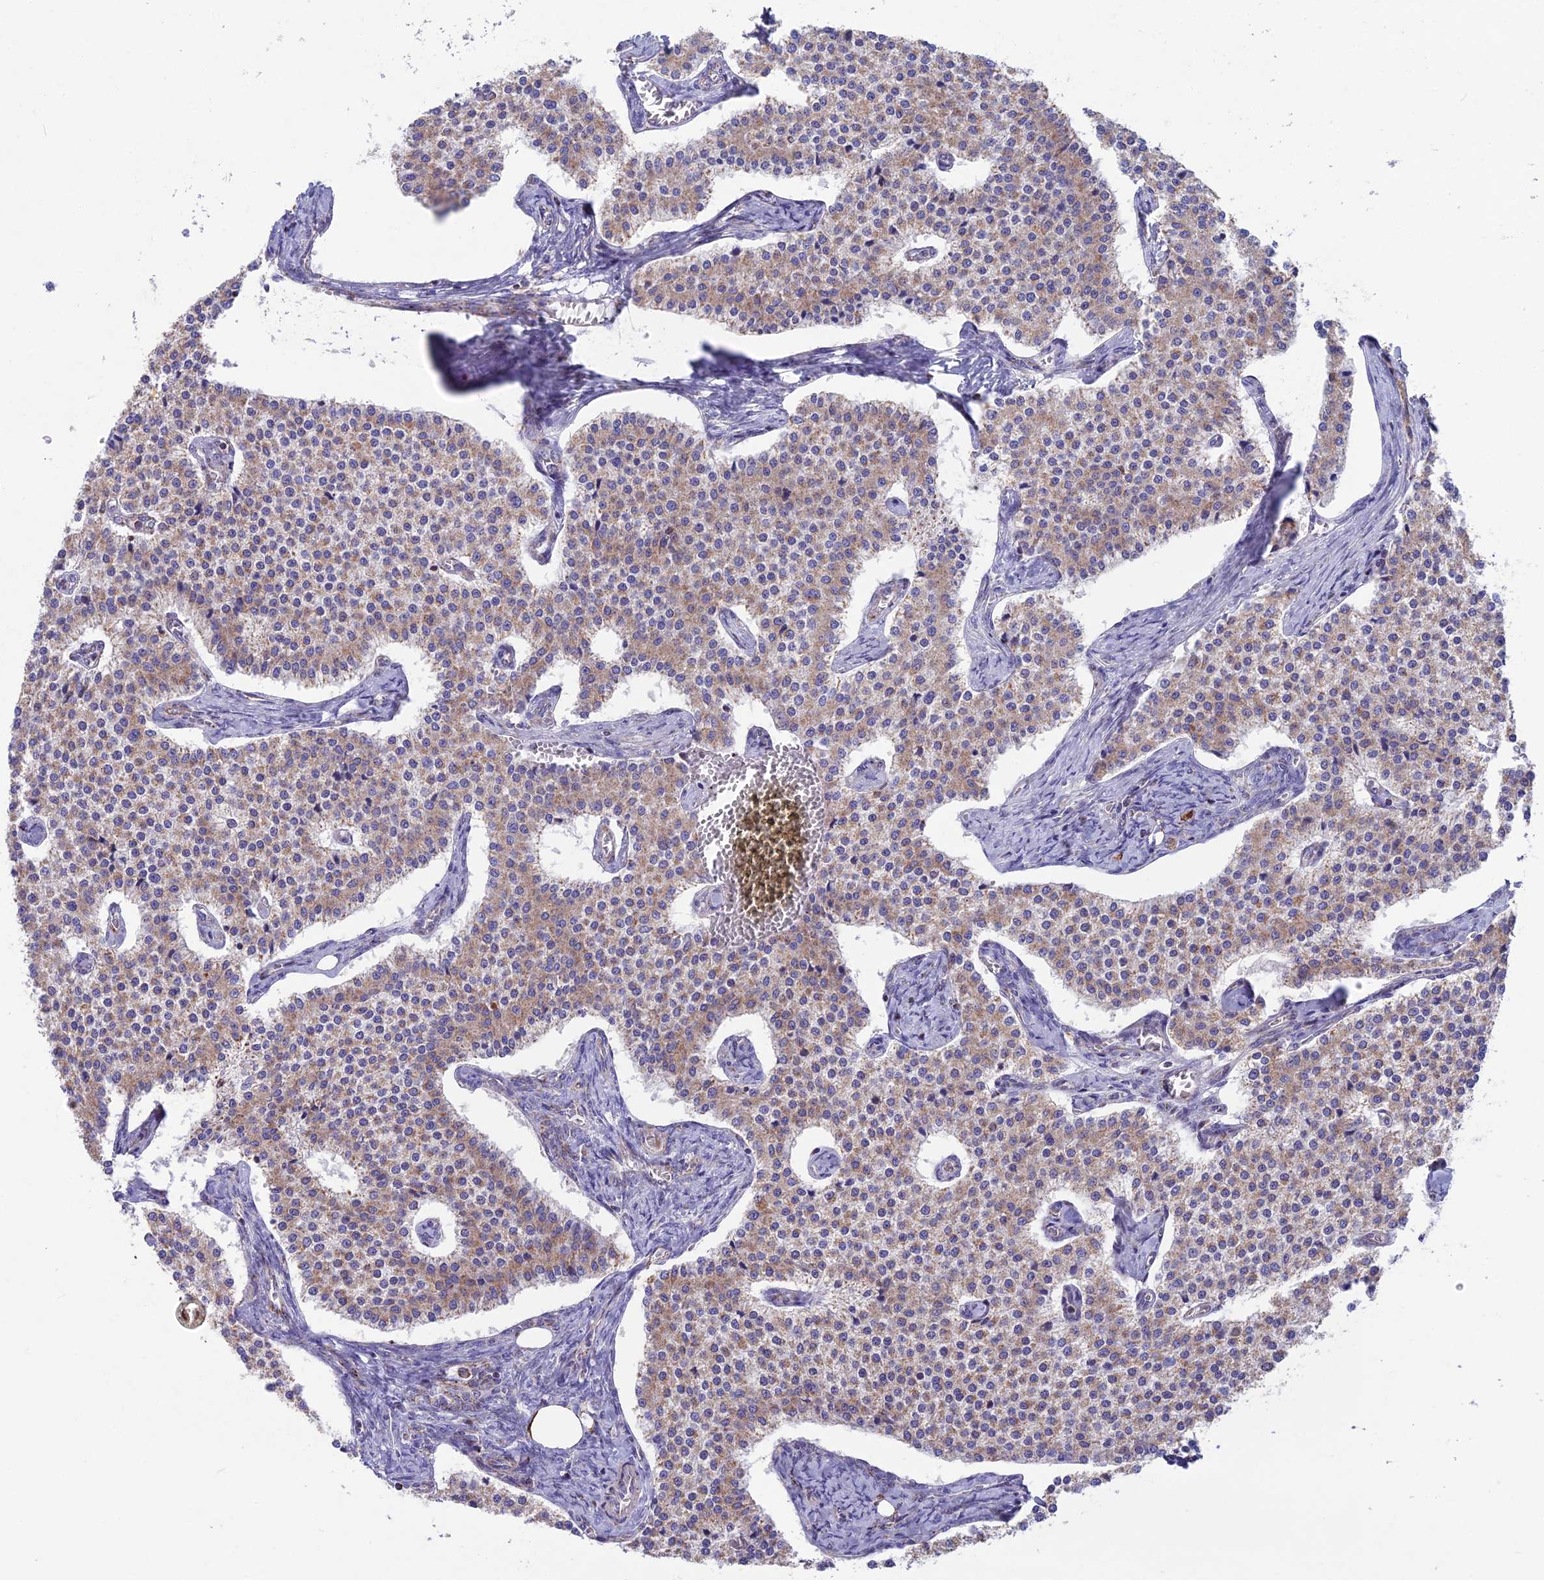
{"staining": {"intensity": "weak", "quantity": ">75%", "location": "cytoplasmic/membranous"}, "tissue": "carcinoid", "cell_type": "Tumor cells", "image_type": "cancer", "snomed": [{"axis": "morphology", "description": "Carcinoid, malignant, NOS"}, {"axis": "topography", "description": "Colon"}], "caption": "There is low levels of weak cytoplasmic/membranous staining in tumor cells of carcinoid, as demonstrated by immunohistochemical staining (brown color).", "gene": "CS", "patient": {"sex": "female", "age": 52}}